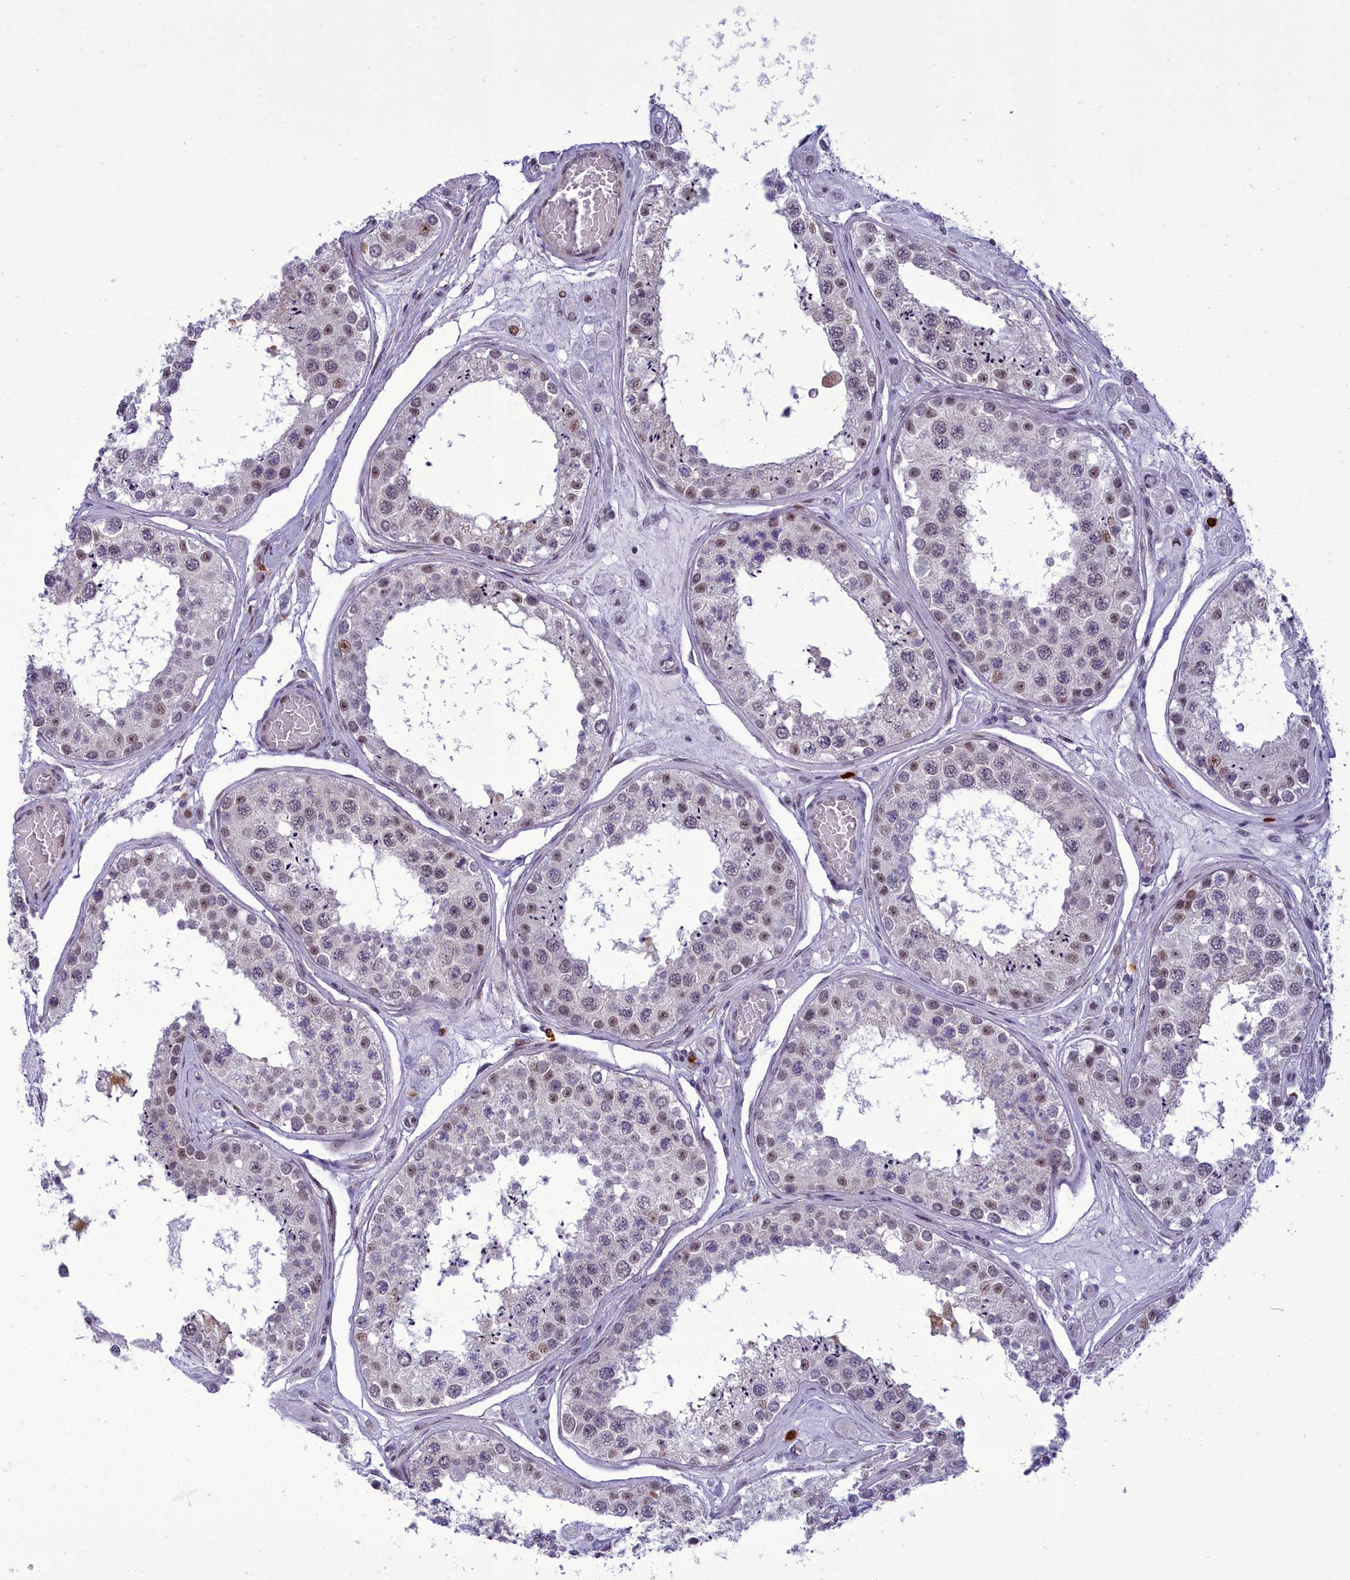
{"staining": {"intensity": "moderate", "quantity": "25%-75%", "location": "nuclear"}, "tissue": "testis", "cell_type": "Cells in seminiferous ducts", "image_type": "normal", "snomed": [{"axis": "morphology", "description": "Normal tissue, NOS"}, {"axis": "topography", "description": "Testis"}], "caption": "Immunohistochemistry (IHC) of unremarkable human testis reveals medium levels of moderate nuclear expression in about 25%-75% of cells in seminiferous ducts.", "gene": "CEACAM19", "patient": {"sex": "male", "age": 25}}